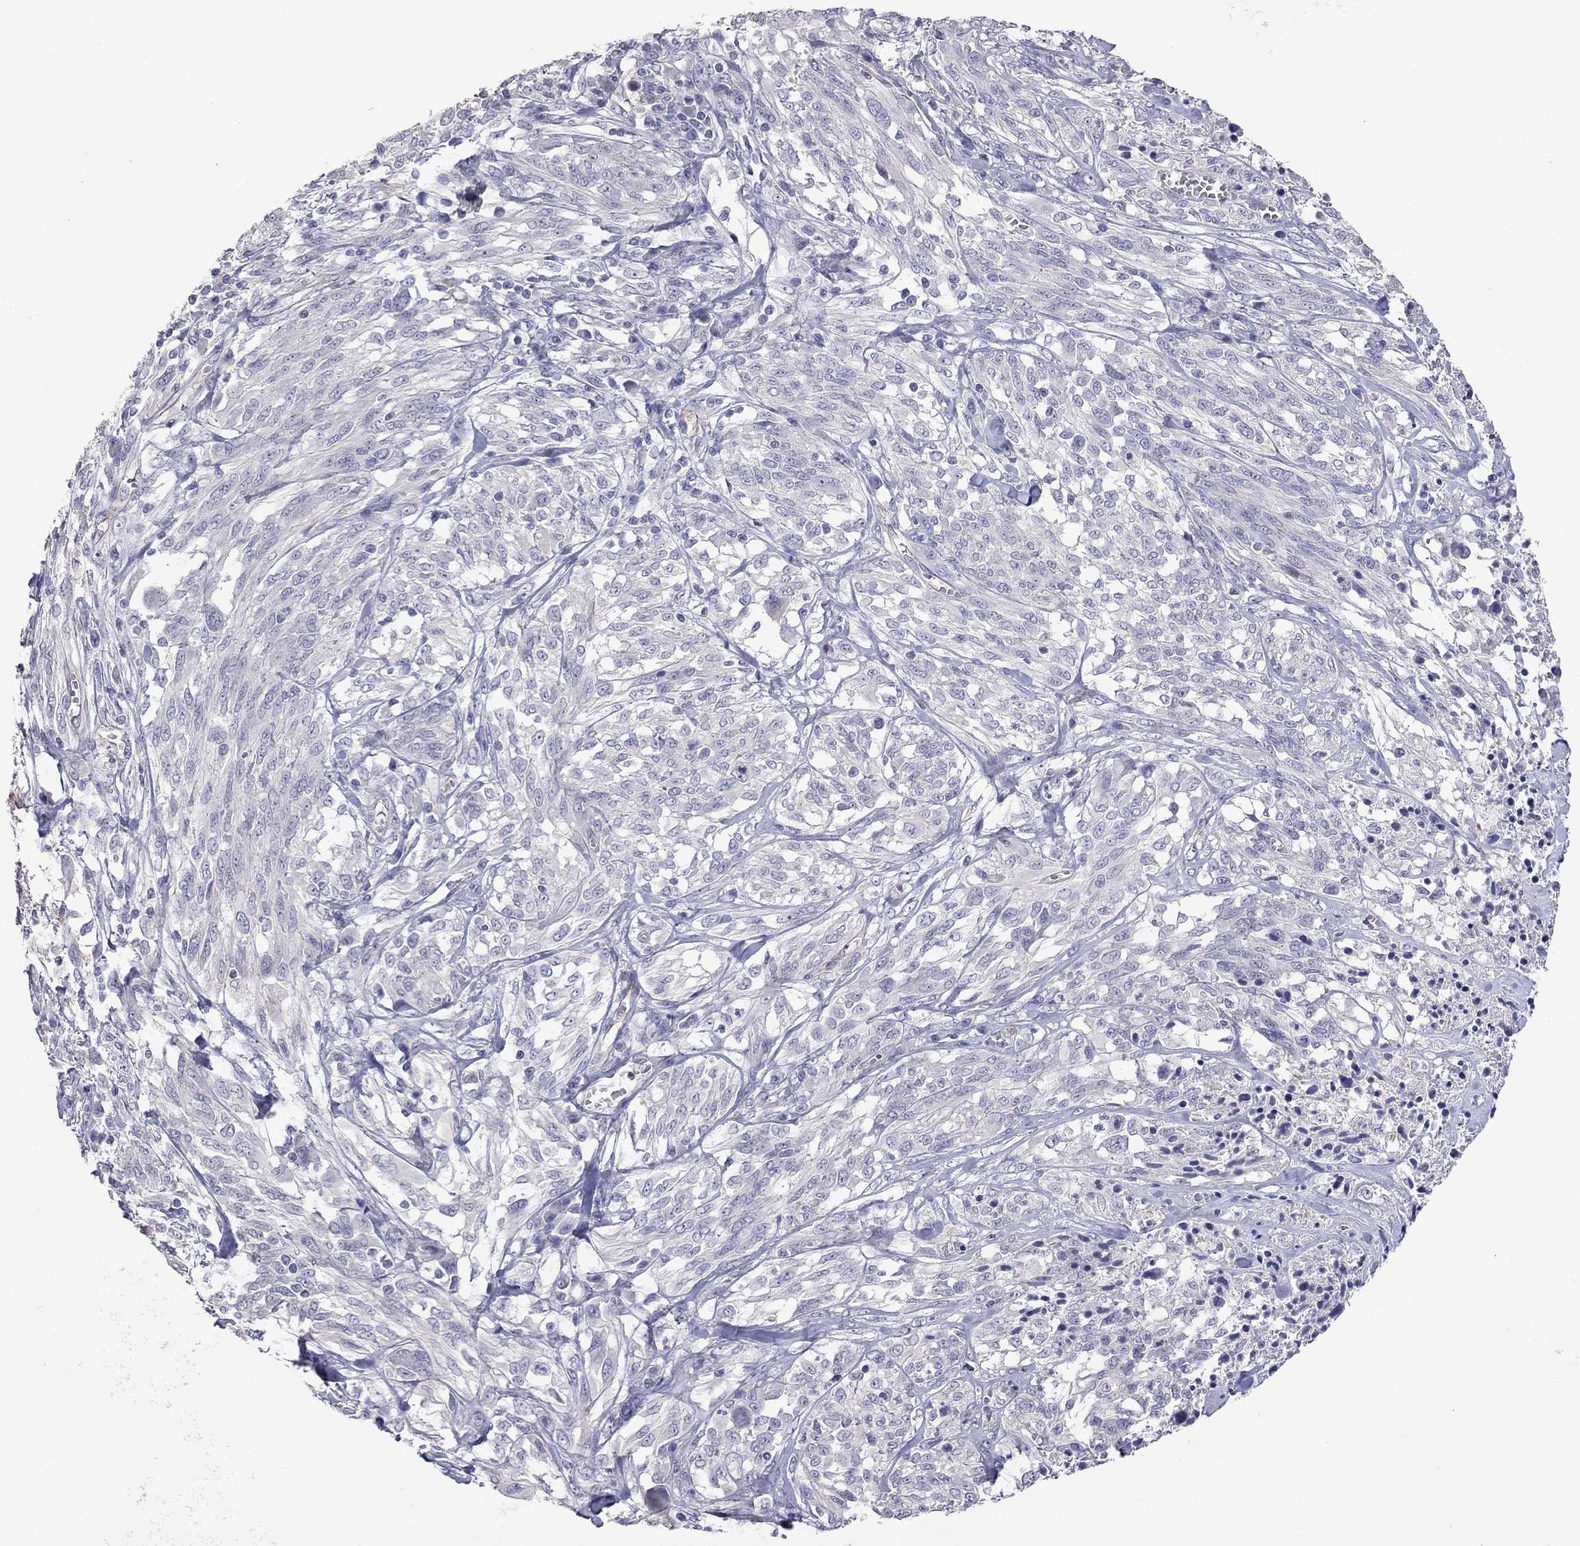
{"staining": {"intensity": "negative", "quantity": "none", "location": "none"}, "tissue": "melanoma", "cell_type": "Tumor cells", "image_type": "cancer", "snomed": [{"axis": "morphology", "description": "Malignant melanoma, NOS"}, {"axis": "topography", "description": "Skin"}], "caption": "The immunohistochemistry (IHC) micrograph has no significant staining in tumor cells of malignant melanoma tissue. (DAB (3,3'-diaminobenzidine) immunohistochemistry visualized using brightfield microscopy, high magnification).", "gene": "FEZ1", "patient": {"sex": "female", "age": 91}}